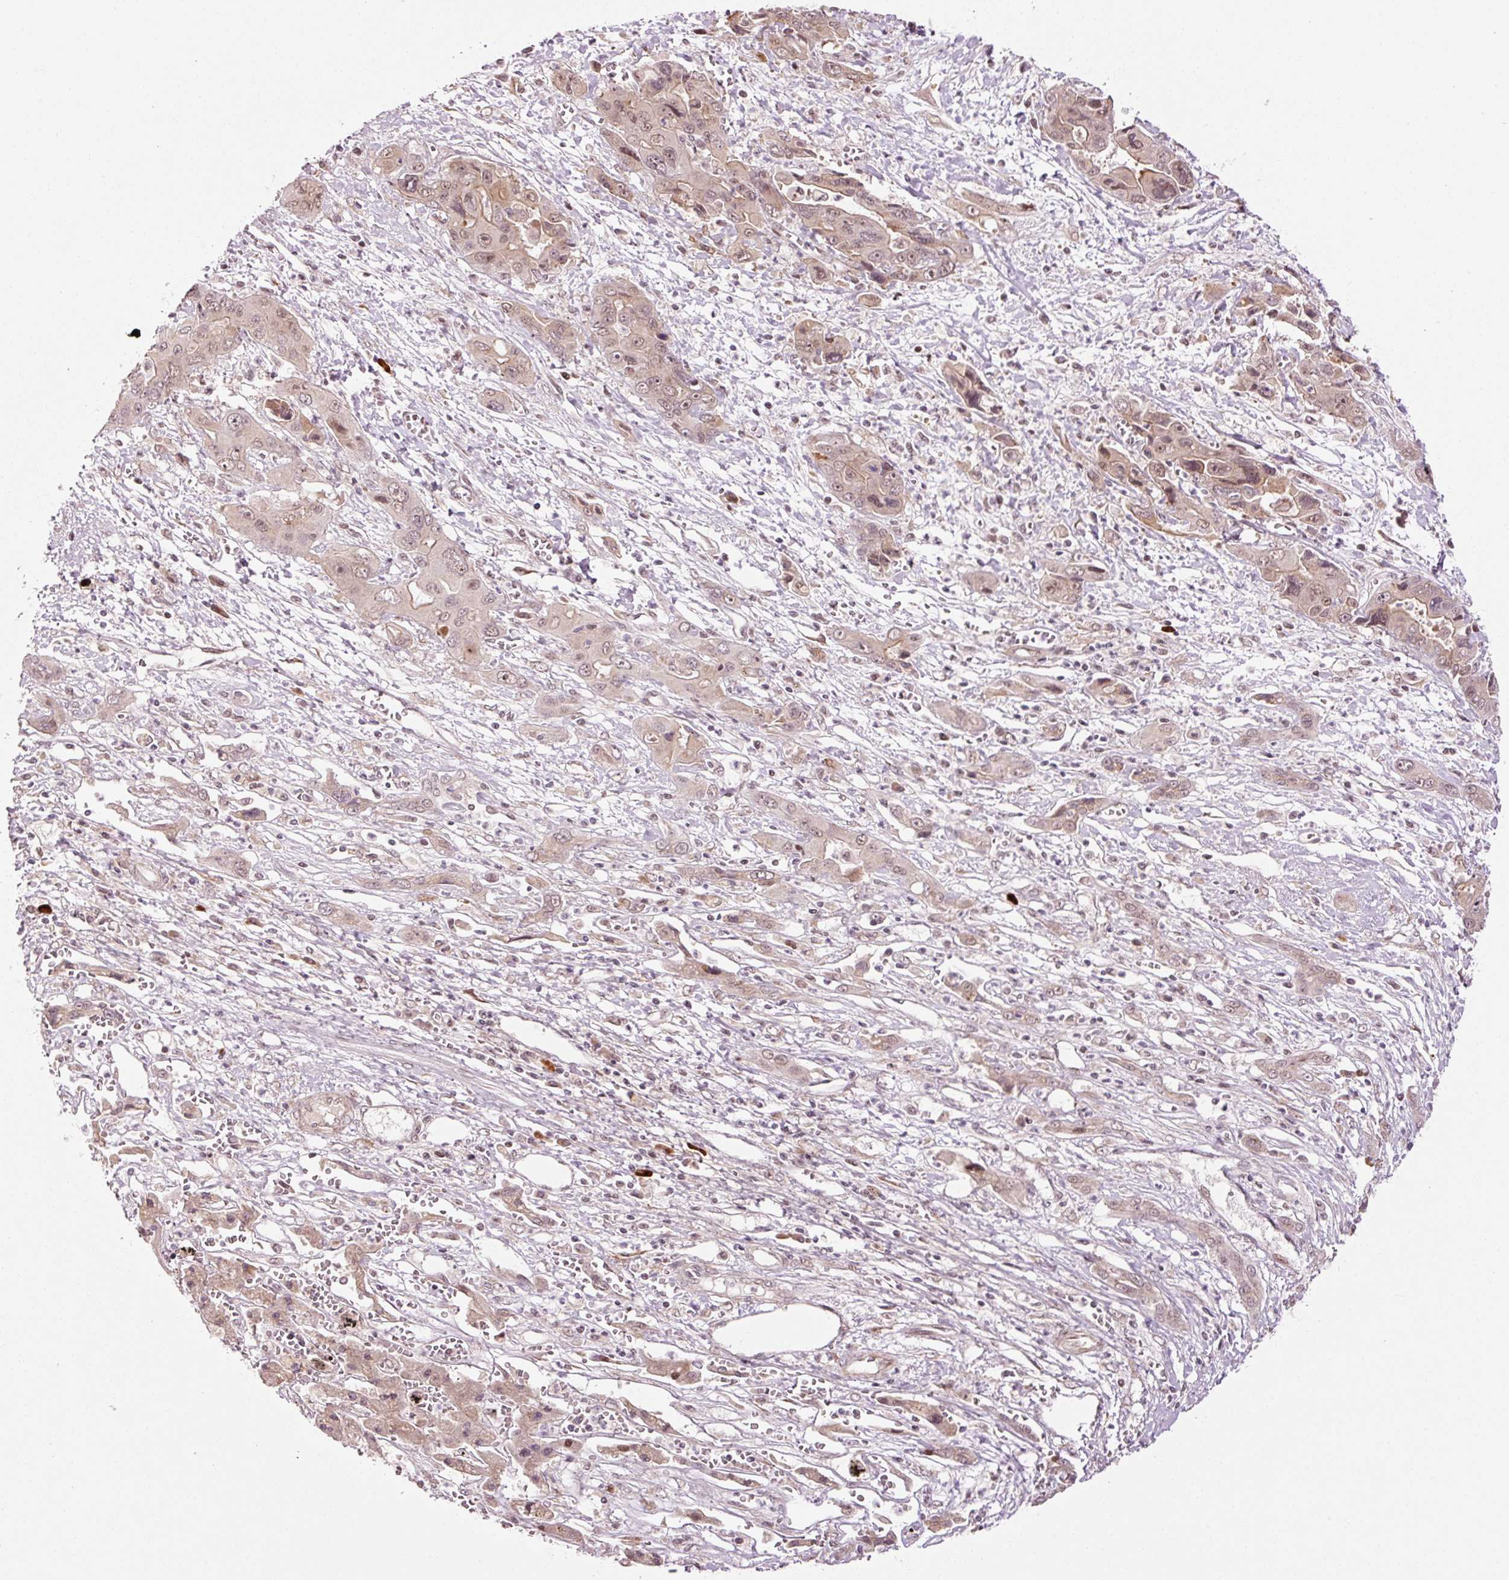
{"staining": {"intensity": "weak", "quantity": "25%-75%", "location": "nuclear"}, "tissue": "liver cancer", "cell_type": "Tumor cells", "image_type": "cancer", "snomed": [{"axis": "morphology", "description": "Cholangiocarcinoma"}, {"axis": "topography", "description": "Liver"}], "caption": "Immunohistochemical staining of human liver cancer shows weak nuclear protein staining in approximately 25%-75% of tumor cells. (Stains: DAB in brown, nuclei in blue, Microscopy: brightfield microscopy at high magnification).", "gene": "ANKRD20A1", "patient": {"sex": "male", "age": 67}}